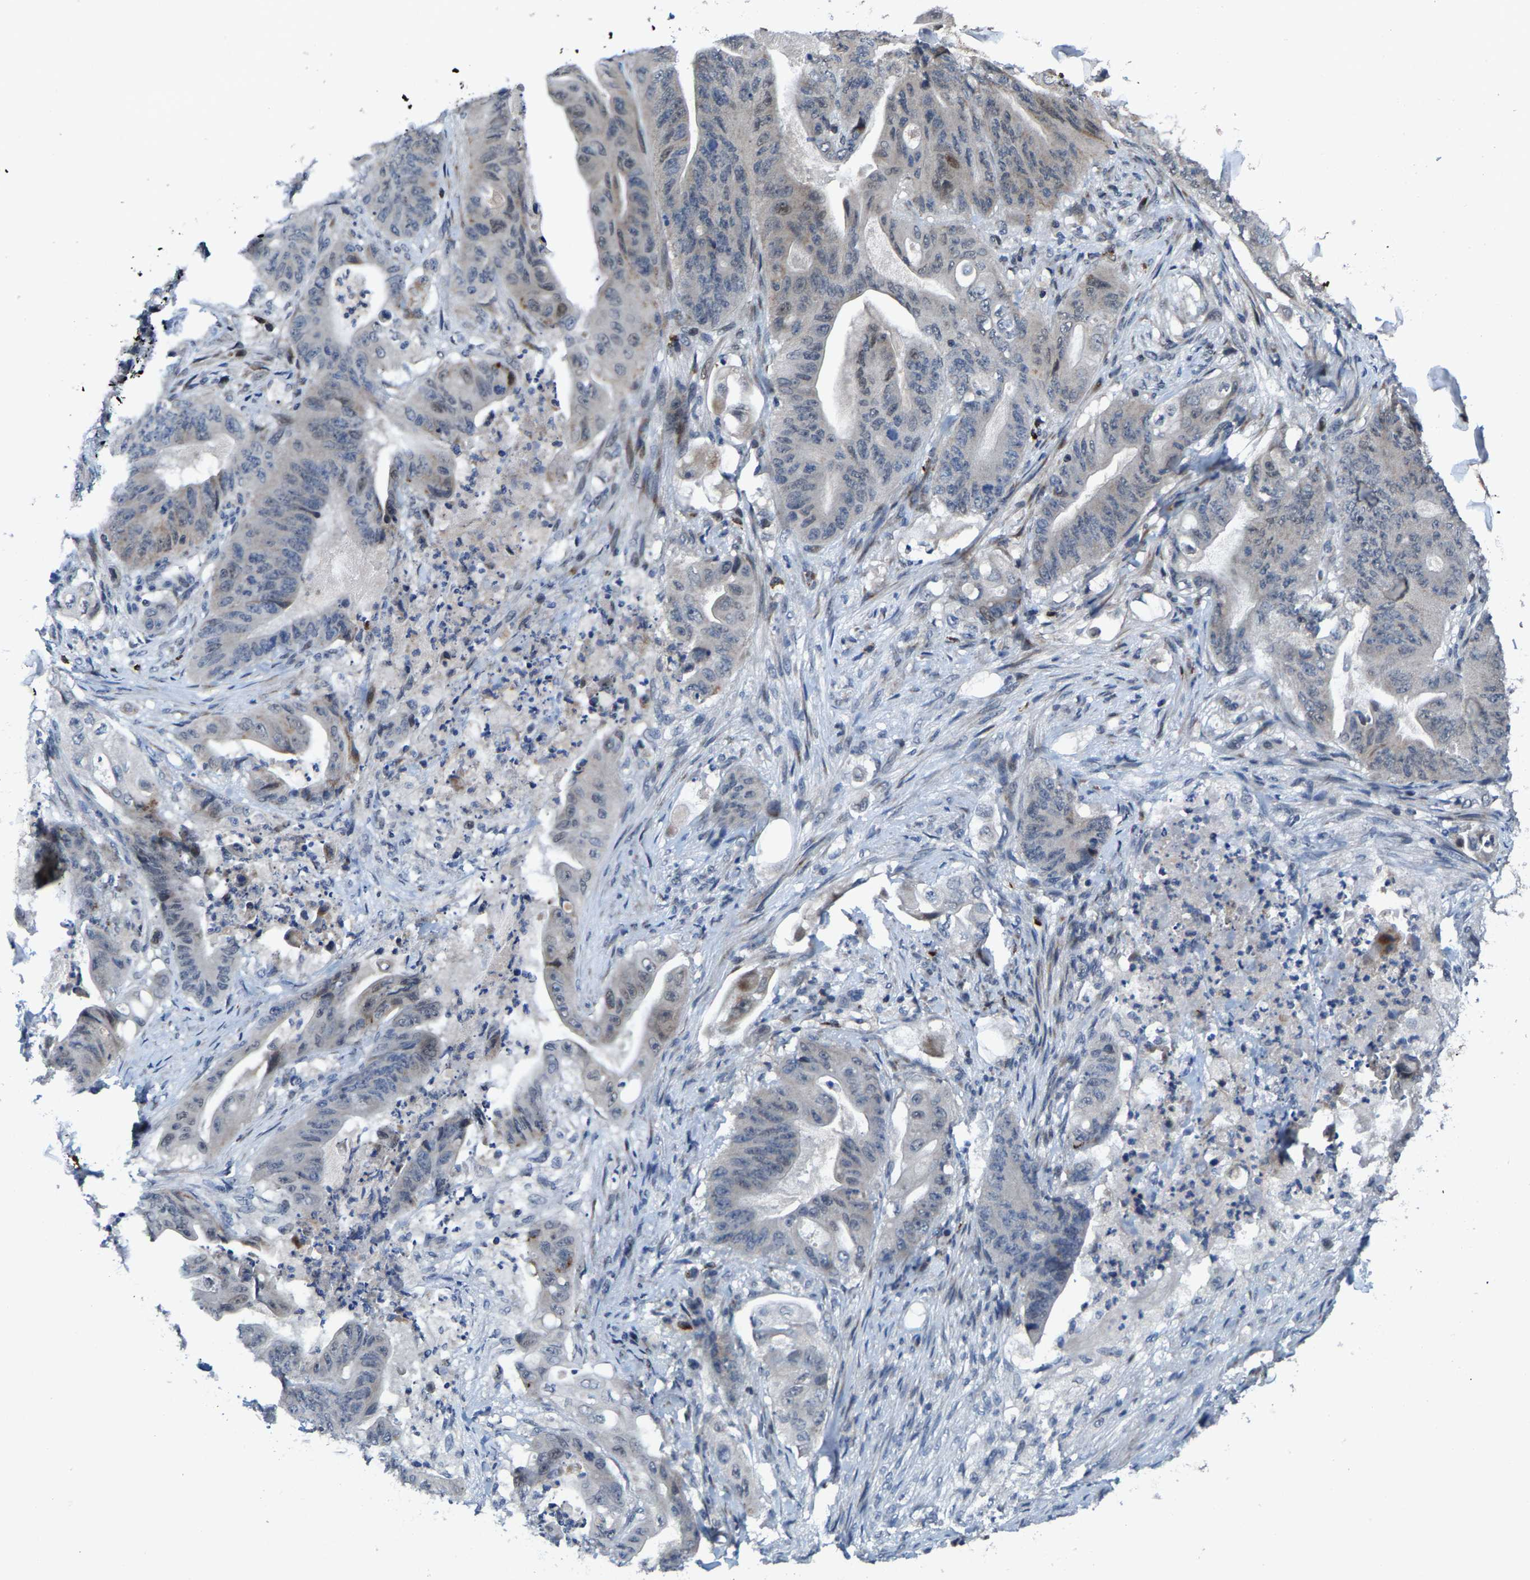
{"staining": {"intensity": "moderate", "quantity": "<25%", "location": "cytoplasmic/membranous"}, "tissue": "stomach cancer", "cell_type": "Tumor cells", "image_type": "cancer", "snomed": [{"axis": "morphology", "description": "Adenocarcinoma, NOS"}, {"axis": "topography", "description": "Stomach"}], "caption": "The micrograph demonstrates a brown stain indicating the presence of a protein in the cytoplasmic/membranous of tumor cells in stomach adenocarcinoma.", "gene": "TDRKH", "patient": {"sex": "female", "age": 73}}